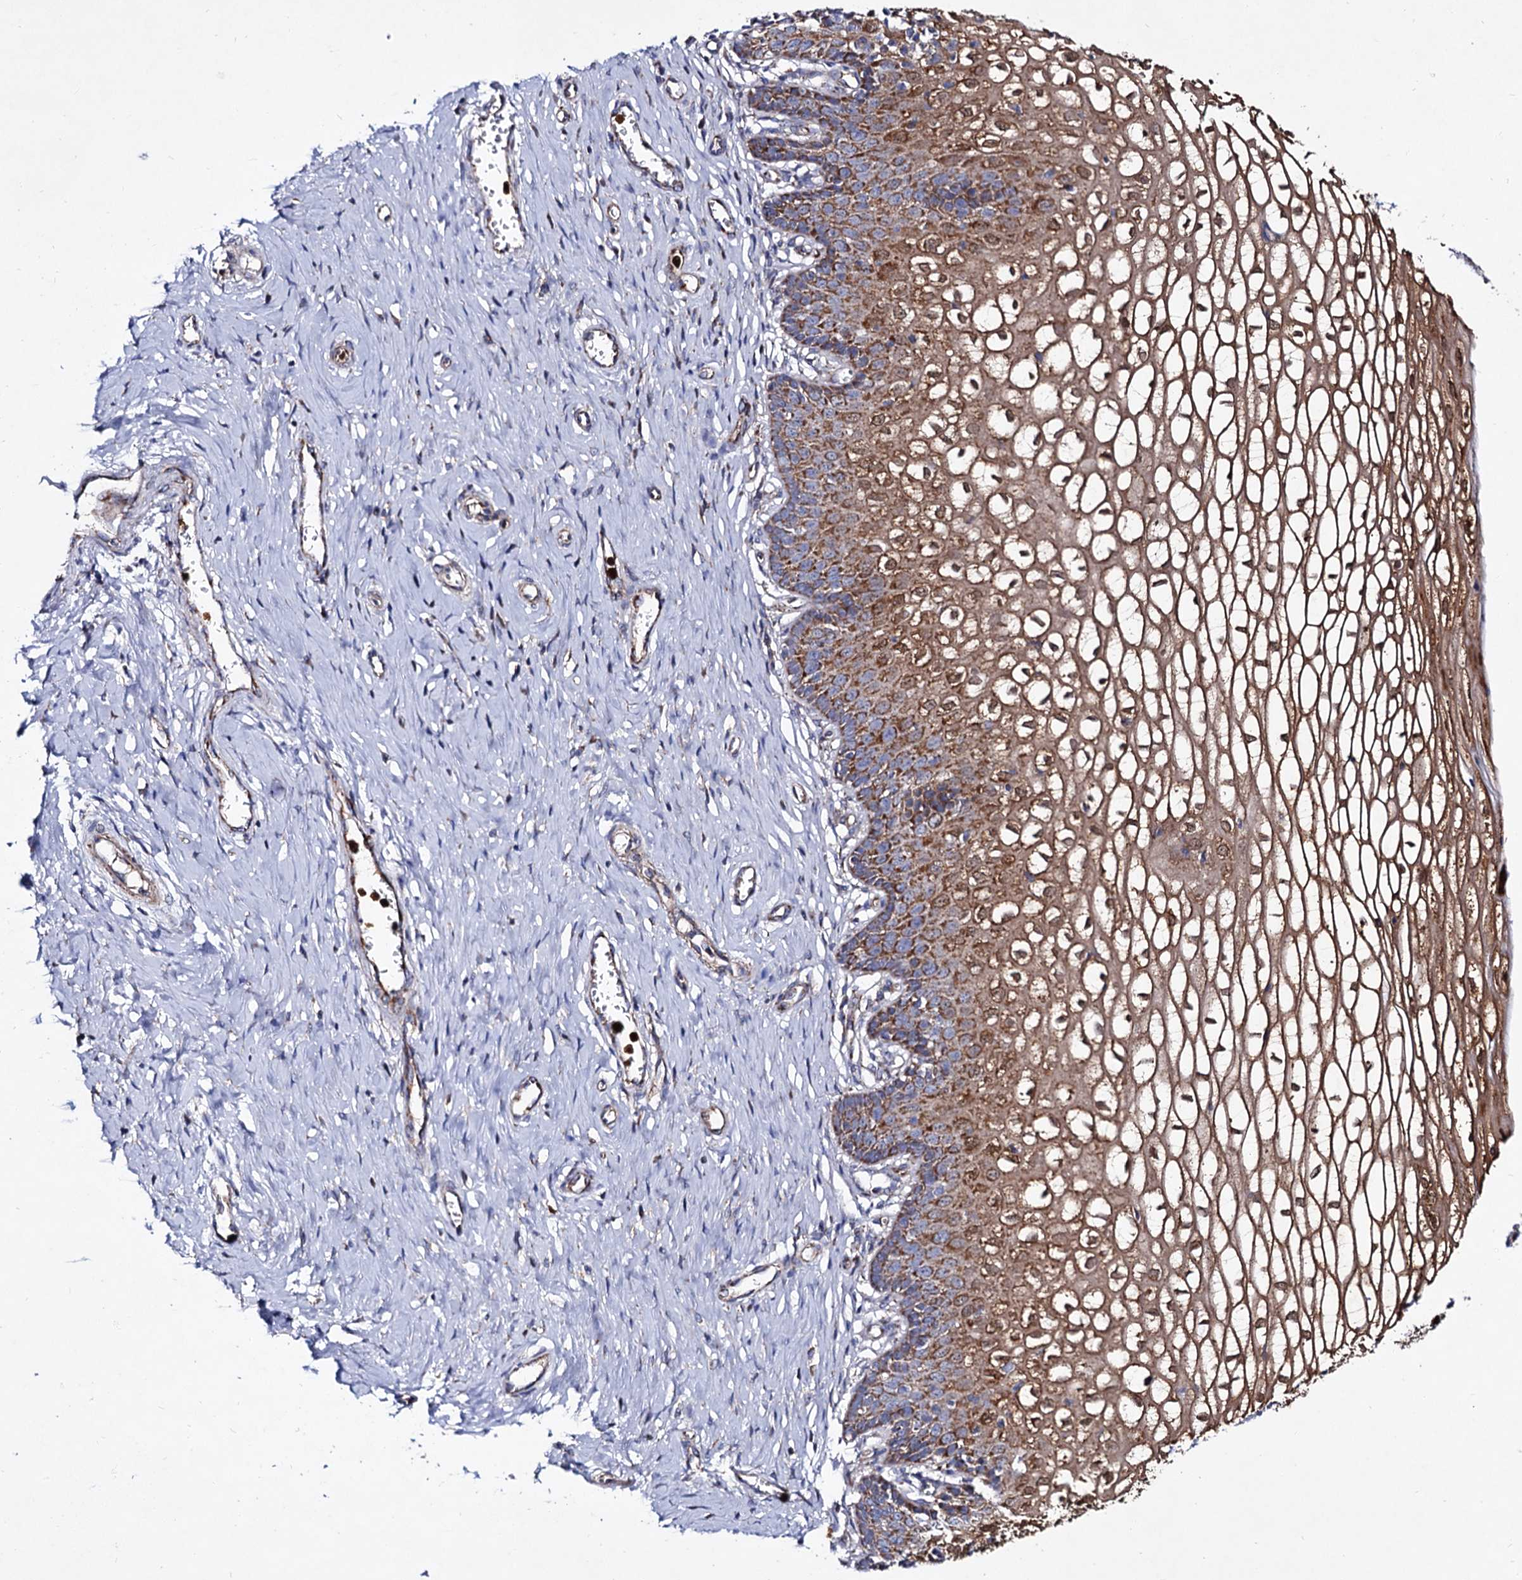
{"staining": {"intensity": "weak", "quantity": "<25%", "location": "cytoplasmic/membranous"}, "tissue": "cervix", "cell_type": "Glandular cells", "image_type": "normal", "snomed": [{"axis": "morphology", "description": "Normal tissue, NOS"}, {"axis": "morphology", "description": "Adenocarcinoma, NOS"}, {"axis": "topography", "description": "Cervix"}], "caption": "Glandular cells show no significant staining in normal cervix.", "gene": "ACAD9", "patient": {"sex": "female", "age": 29}}